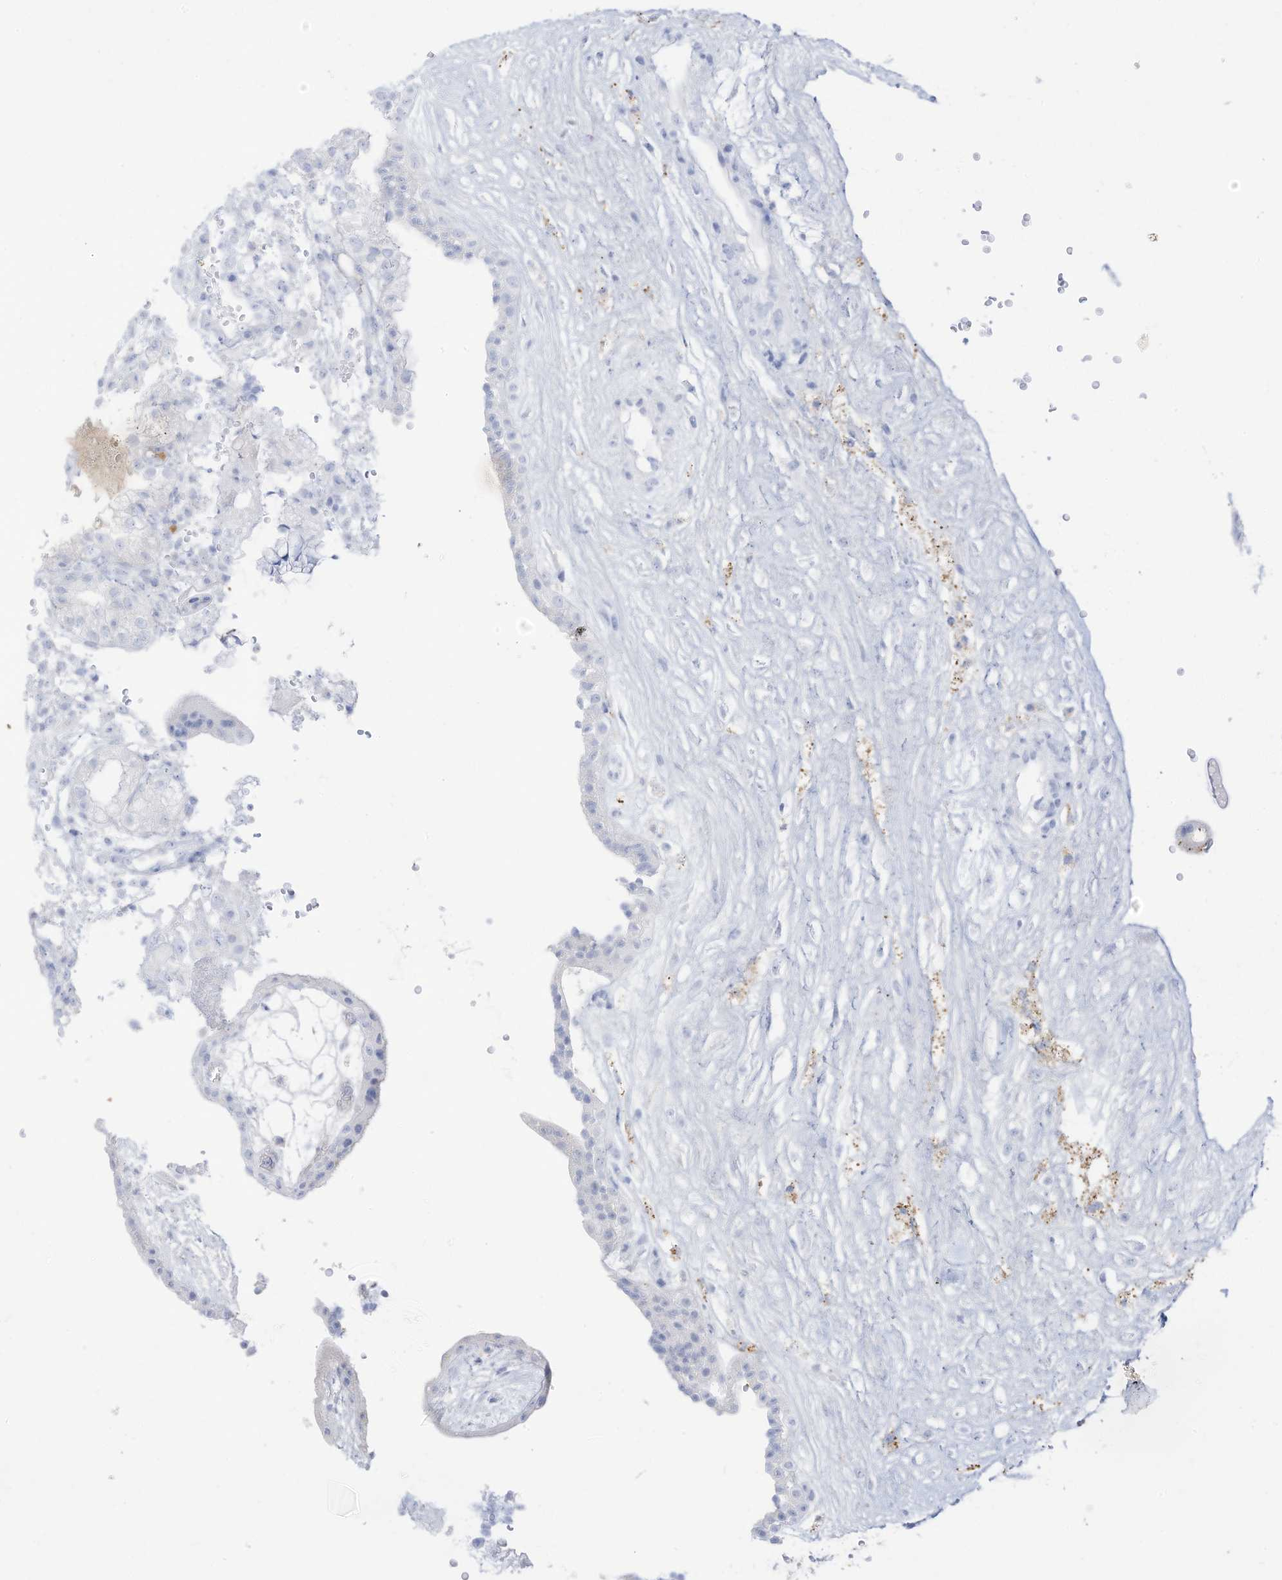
{"staining": {"intensity": "negative", "quantity": "none", "location": "none"}, "tissue": "placenta", "cell_type": "Decidual cells", "image_type": "normal", "snomed": [{"axis": "morphology", "description": "Normal tissue, NOS"}, {"axis": "topography", "description": "Placenta"}], "caption": "Immunohistochemistry (IHC) of benign placenta demonstrates no expression in decidual cells. (DAB (3,3'-diaminobenzidine) immunohistochemistry visualized using brightfield microscopy, high magnification).", "gene": "HSD17B13", "patient": {"sex": "female", "age": 18}}